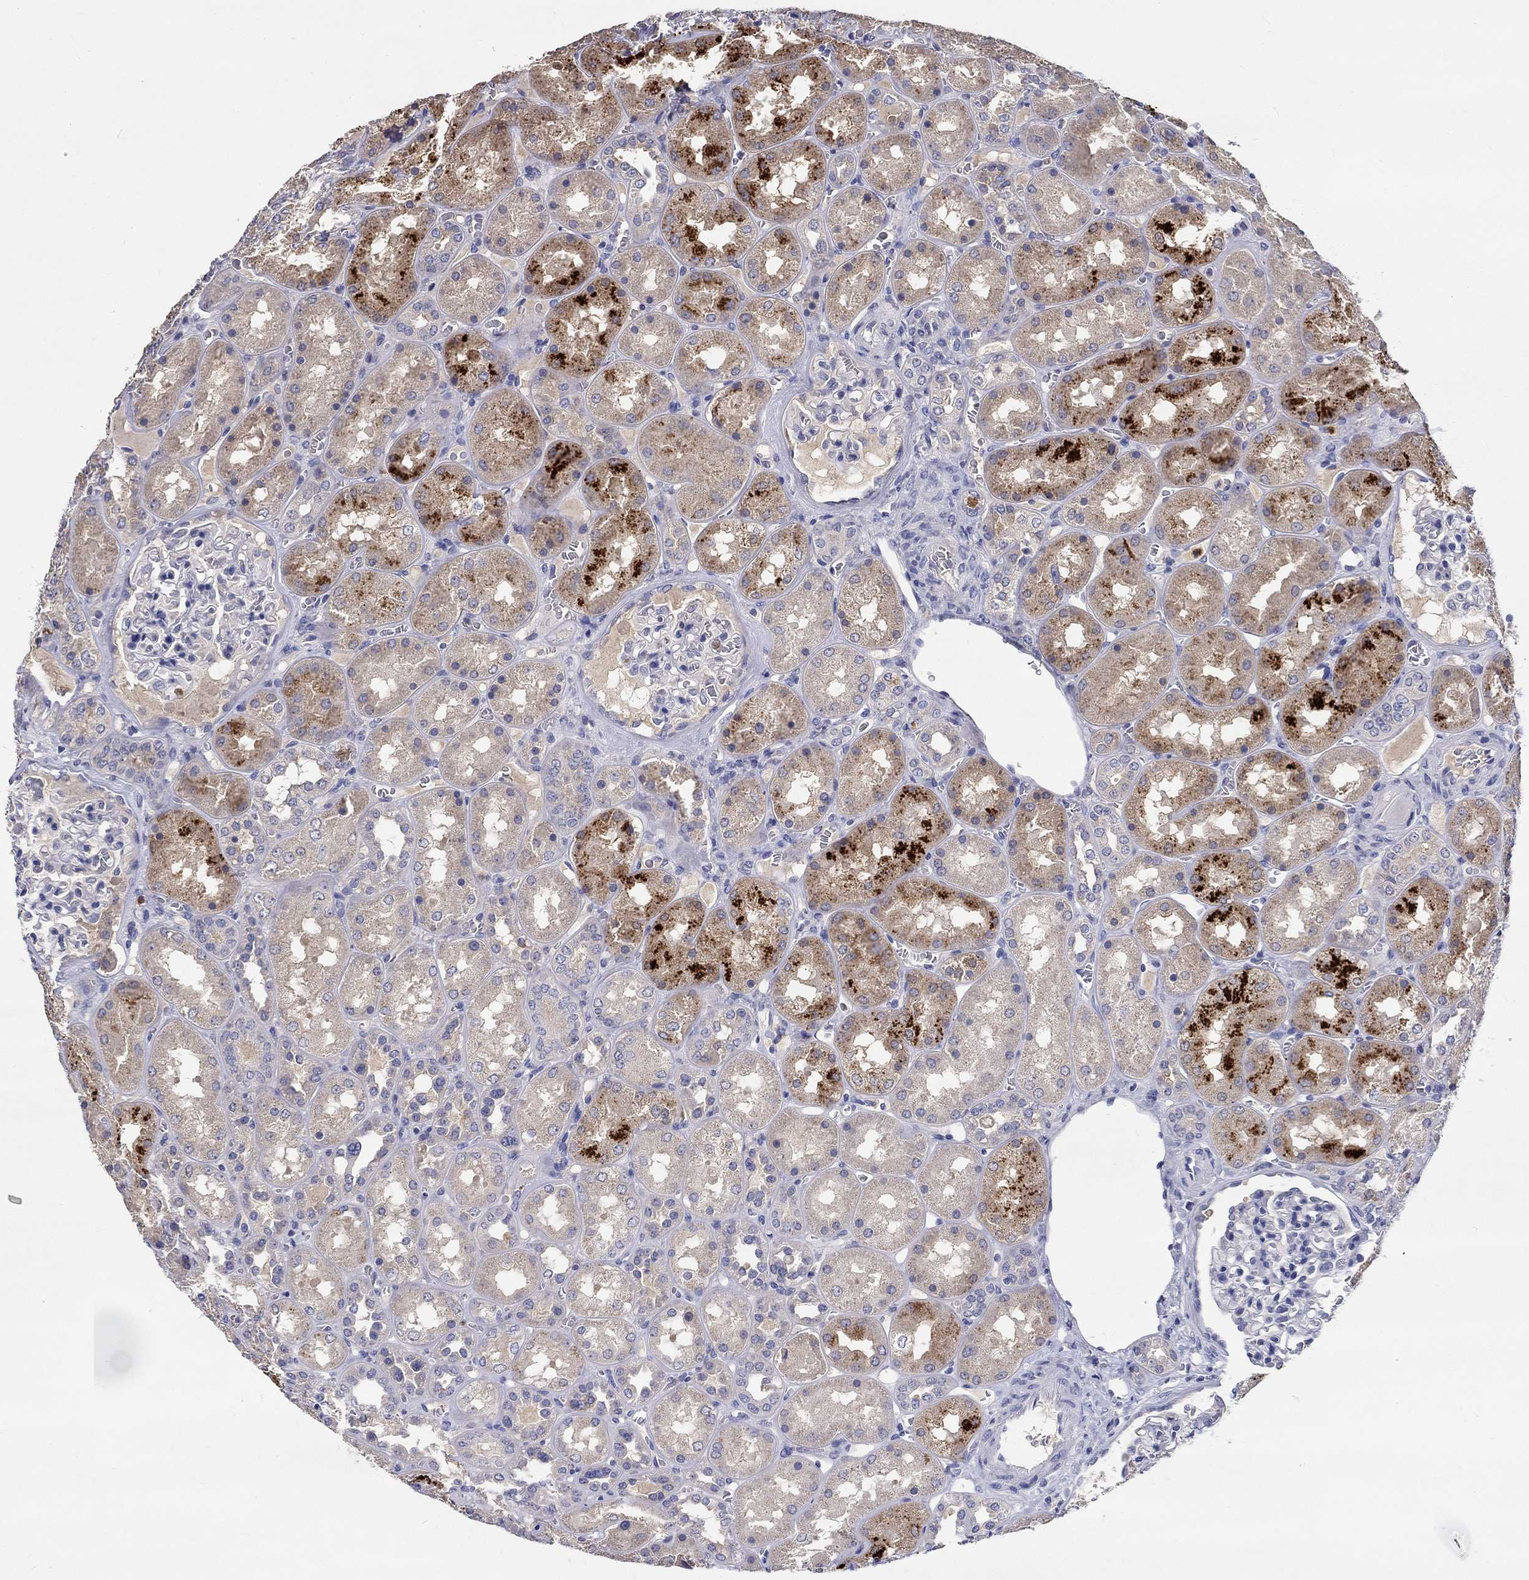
{"staining": {"intensity": "negative", "quantity": "none", "location": "none"}, "tissue": "kidney", "cell_type": "Cells in glomeruli", "image_type": "normal", "snomed": [{"axis": "morphology", "description": "Normal tissue, NOS"}, {"axis": "topography", "description": "Kidney"}], "caption": "A high-resolution image shows immunohistochemistry (IHC) staining of normal kidney, which displays no significant staining in cells in glomeruli.", "gene": "CHIT1", "patient": {"sex": "male", "age": 73}}